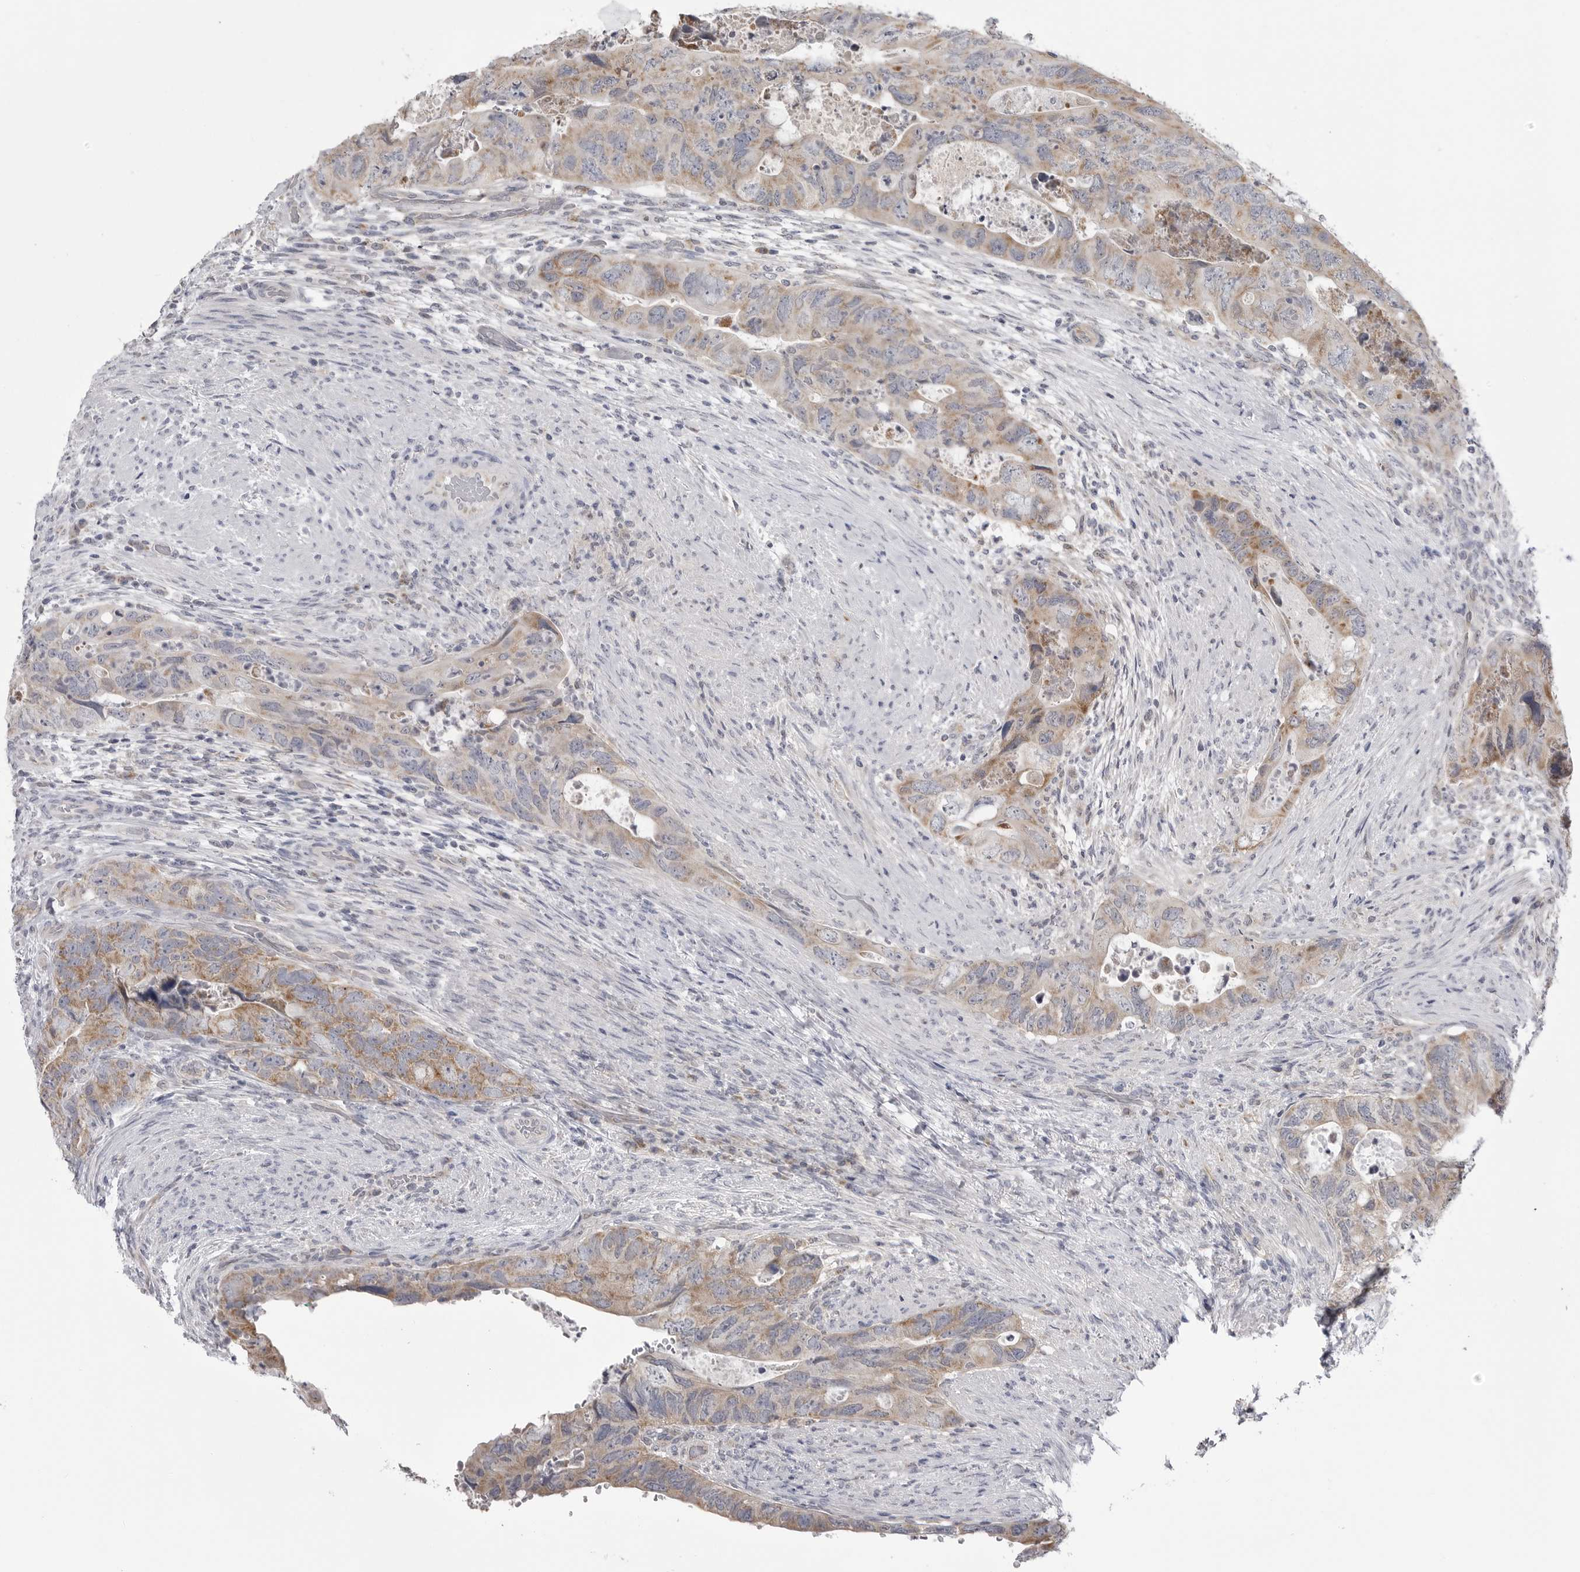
{"staining": {"intensity": "weak", "quantity": ">75%", "location": "cytoplasmic/membranous"}, "tissue": "colorectal cancer", "cell_type": "Tumor cells", "image_type": "cancer", "snomed": [{"axis": "morphology", "description": "Adenocarcinoma, NOS"}, {"axis": "topography", "description": "Rectum"}], "caption": "Immunohistochemical staining of human colorectal cancer demonstrates low levels of weak cytoplasmic/membranous protein expression in approximately >75% of tumor cells.", "gene": "FH", "patient": {"sex": "male", "age": 63}}